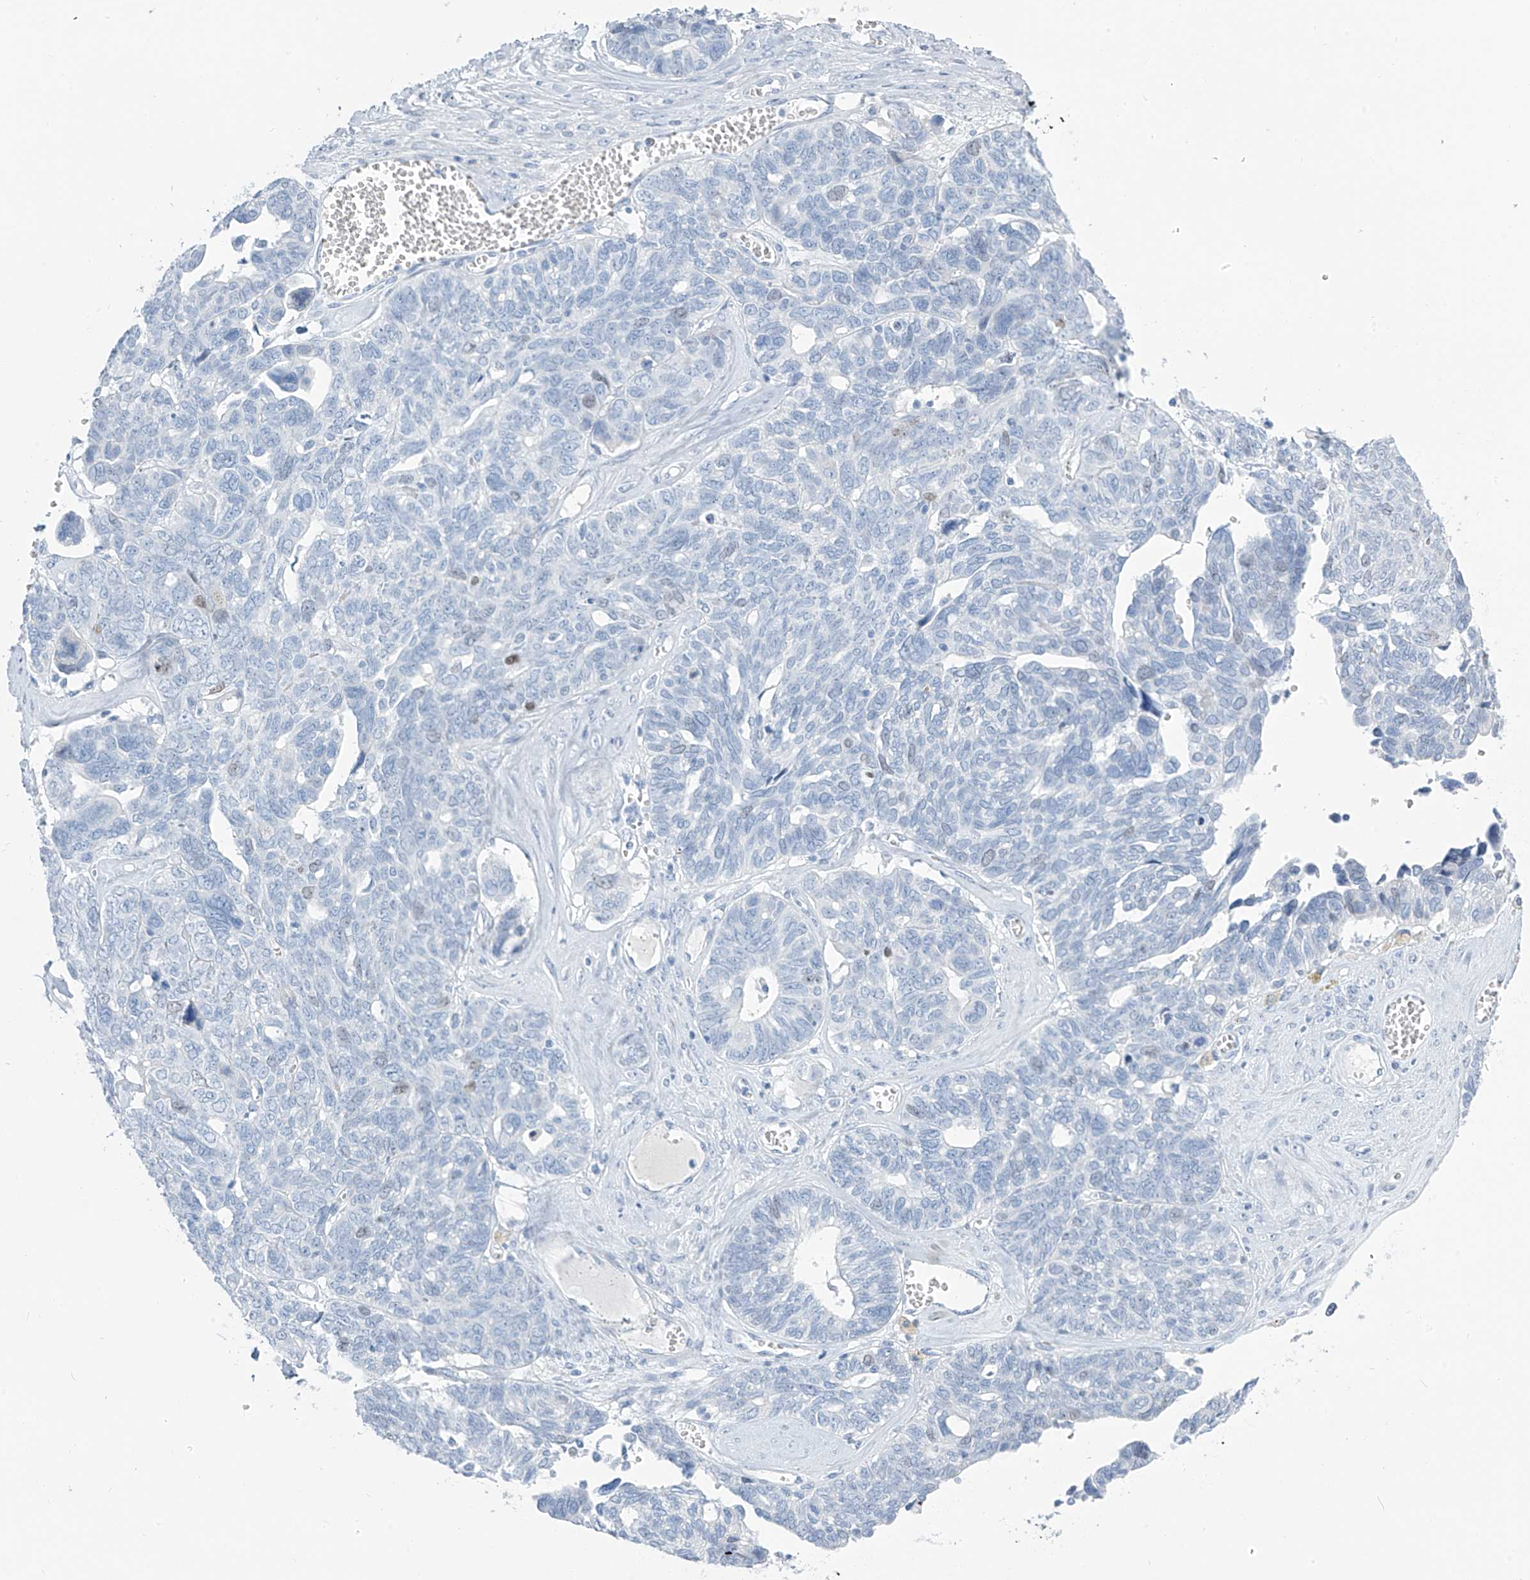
{"staining": {"intensity": "weak", "quantity": "<25%", "location": "nuclear"}, "tissue": "ovarian cancer", "cell_type": "Tumor cells", "image_type": "cancer", "snomed": [{"axis": "morphology", "description": "Cystadenocarcinoma, serous, NOS"}, {"axis": "topography", "description": "Ovary"}], "caption": "Tumor cells show no significant protein staining in ovarian cancer. (IHC, brightfield microscopy, high magnification).", "gene": "SGO2", "patient": {"sex": "female", "age": 79}}